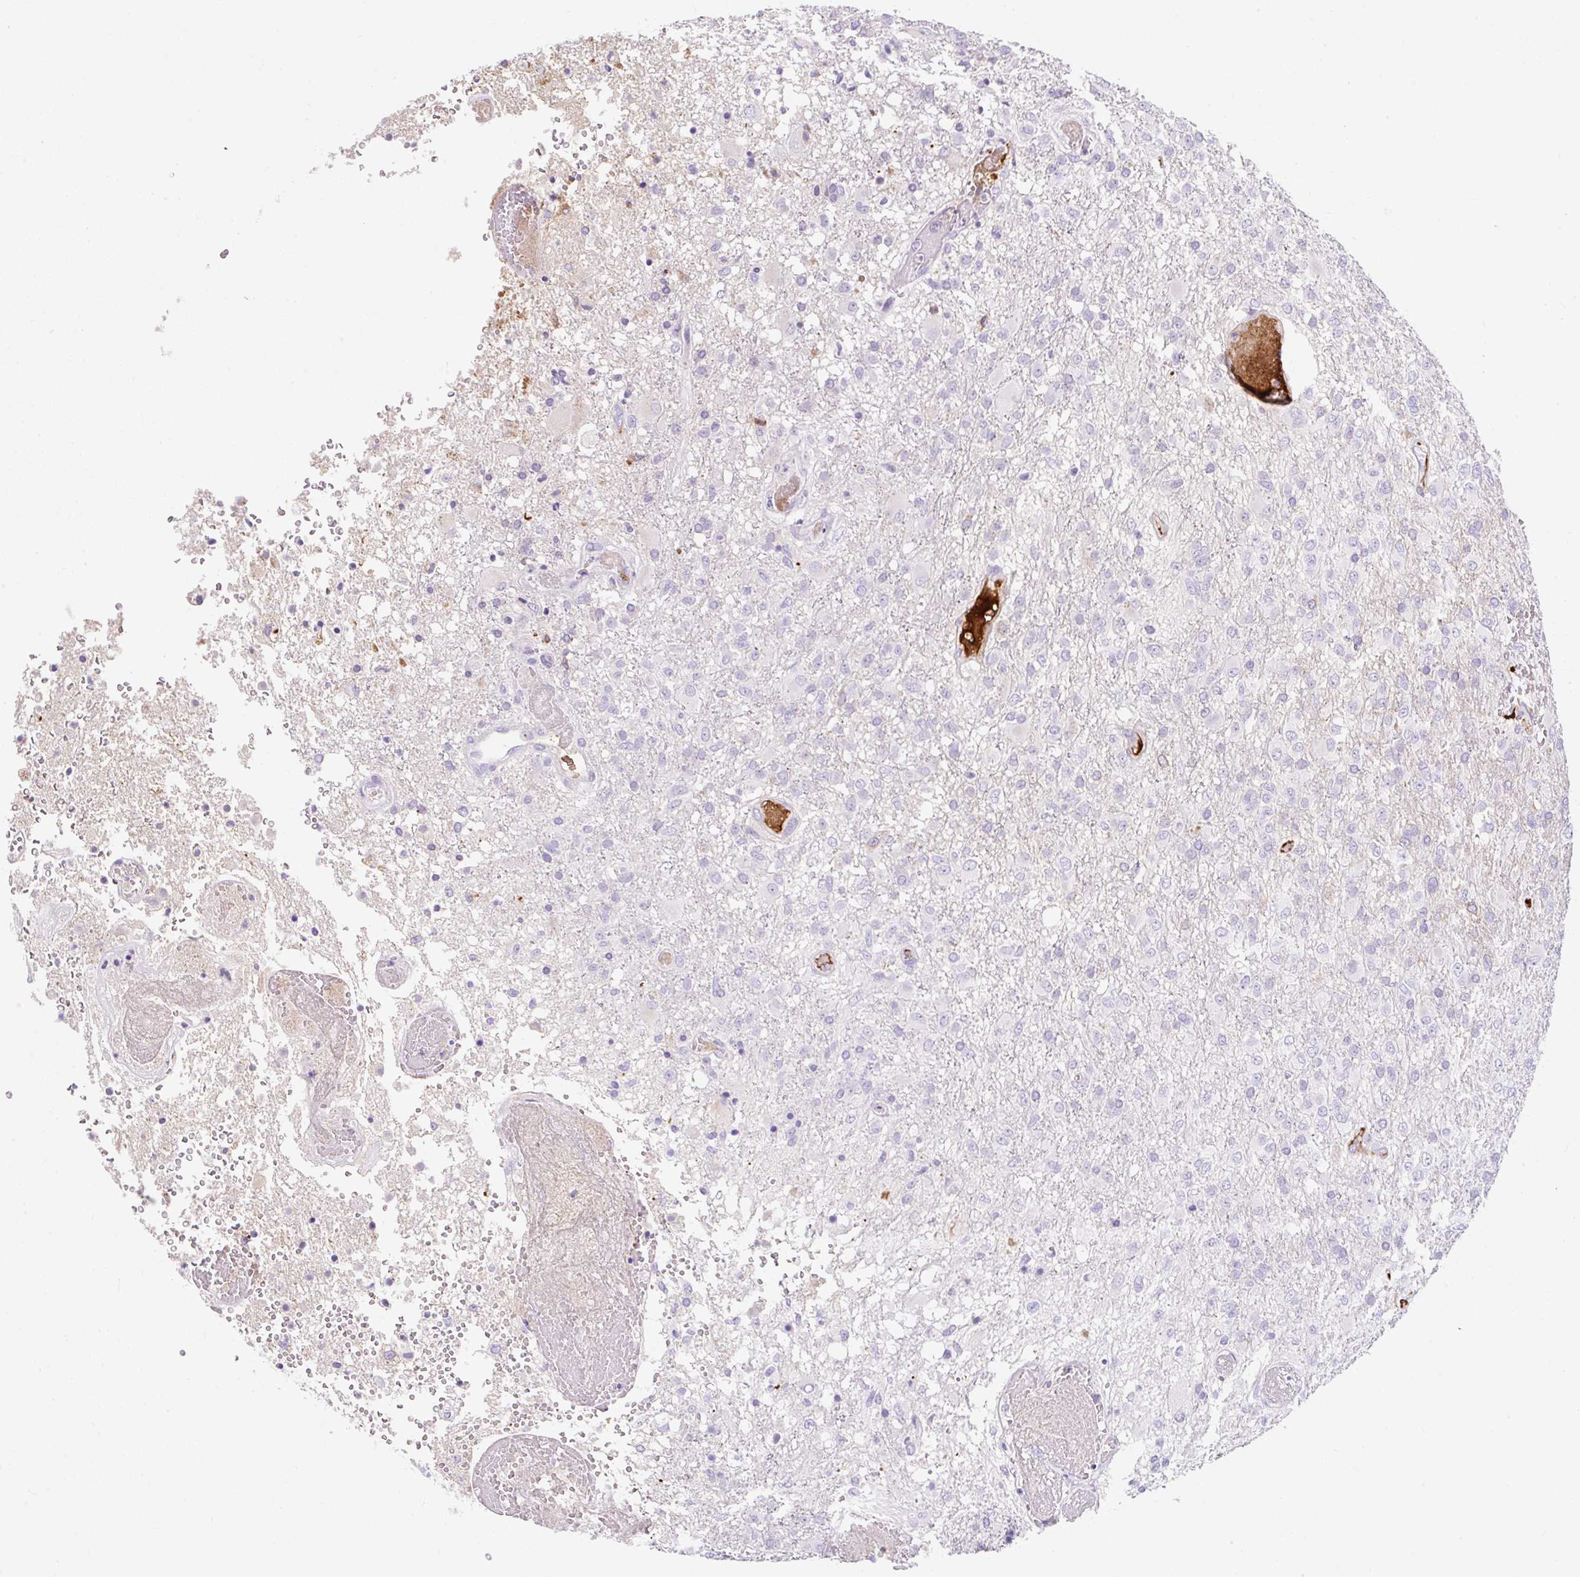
{"staining": {"intensity": "negative", "quantity": "none", "location": "none"}, "tissue": "glioma", "cell_type": "Tumor cells", "image_type": "cancer", "snomed": [{"axis": "morphology", "description": "Glioma, malignant, High grade"}, {"axis": "topography", "description": "Brain"}], "caption": "High magnification brightfield microscopy of glioma stained with DAB (3,3'-diaminobenzidine) (brown) and counterstained with hematoxylin (blue): tumor cells show no significant staining.", "gene": "APOC4-APOC2", "patient": {"sex": "female", "age": 74}}